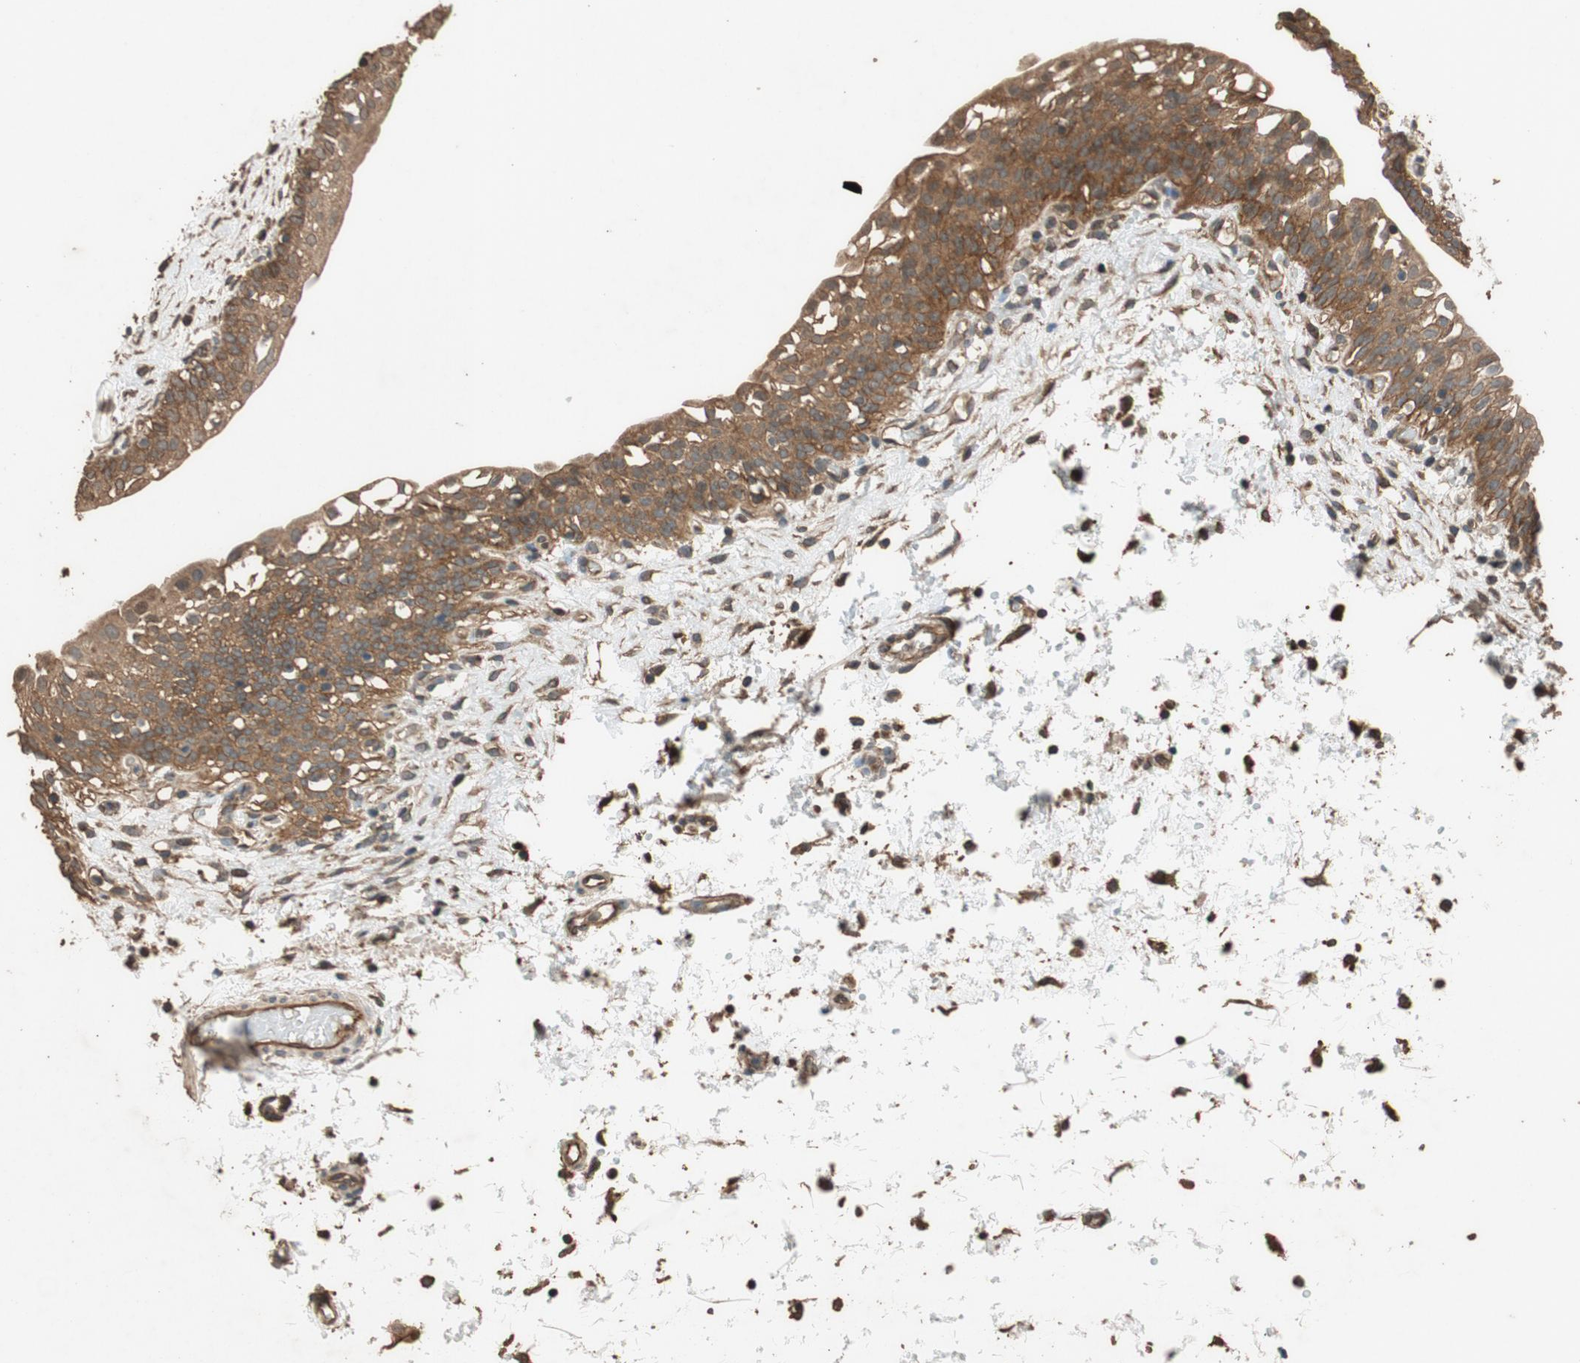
{"staining": {"intensity": "moderate", "quantity": ">75%", "location": "cytoplasmic/membranous"}, "tissue": "urinary bladder", "cell_type": "Urothelial cells", "image_type": "normal", "snomed": [{"axis": "morphology", "description": "Normal tissue, NOS"}, {"axis": "topography", "description": "Urinary bladder"}], "caption": "A high-resolution micrograph shows immunohistochemistry (IHC) staining of normal urinary bladder, which shows moderate cytoplasmic/membranous expression in approximately >75% of urothelial cells.", "gene": "MST1R", "patient": {"sex": "male", "age": 55}}